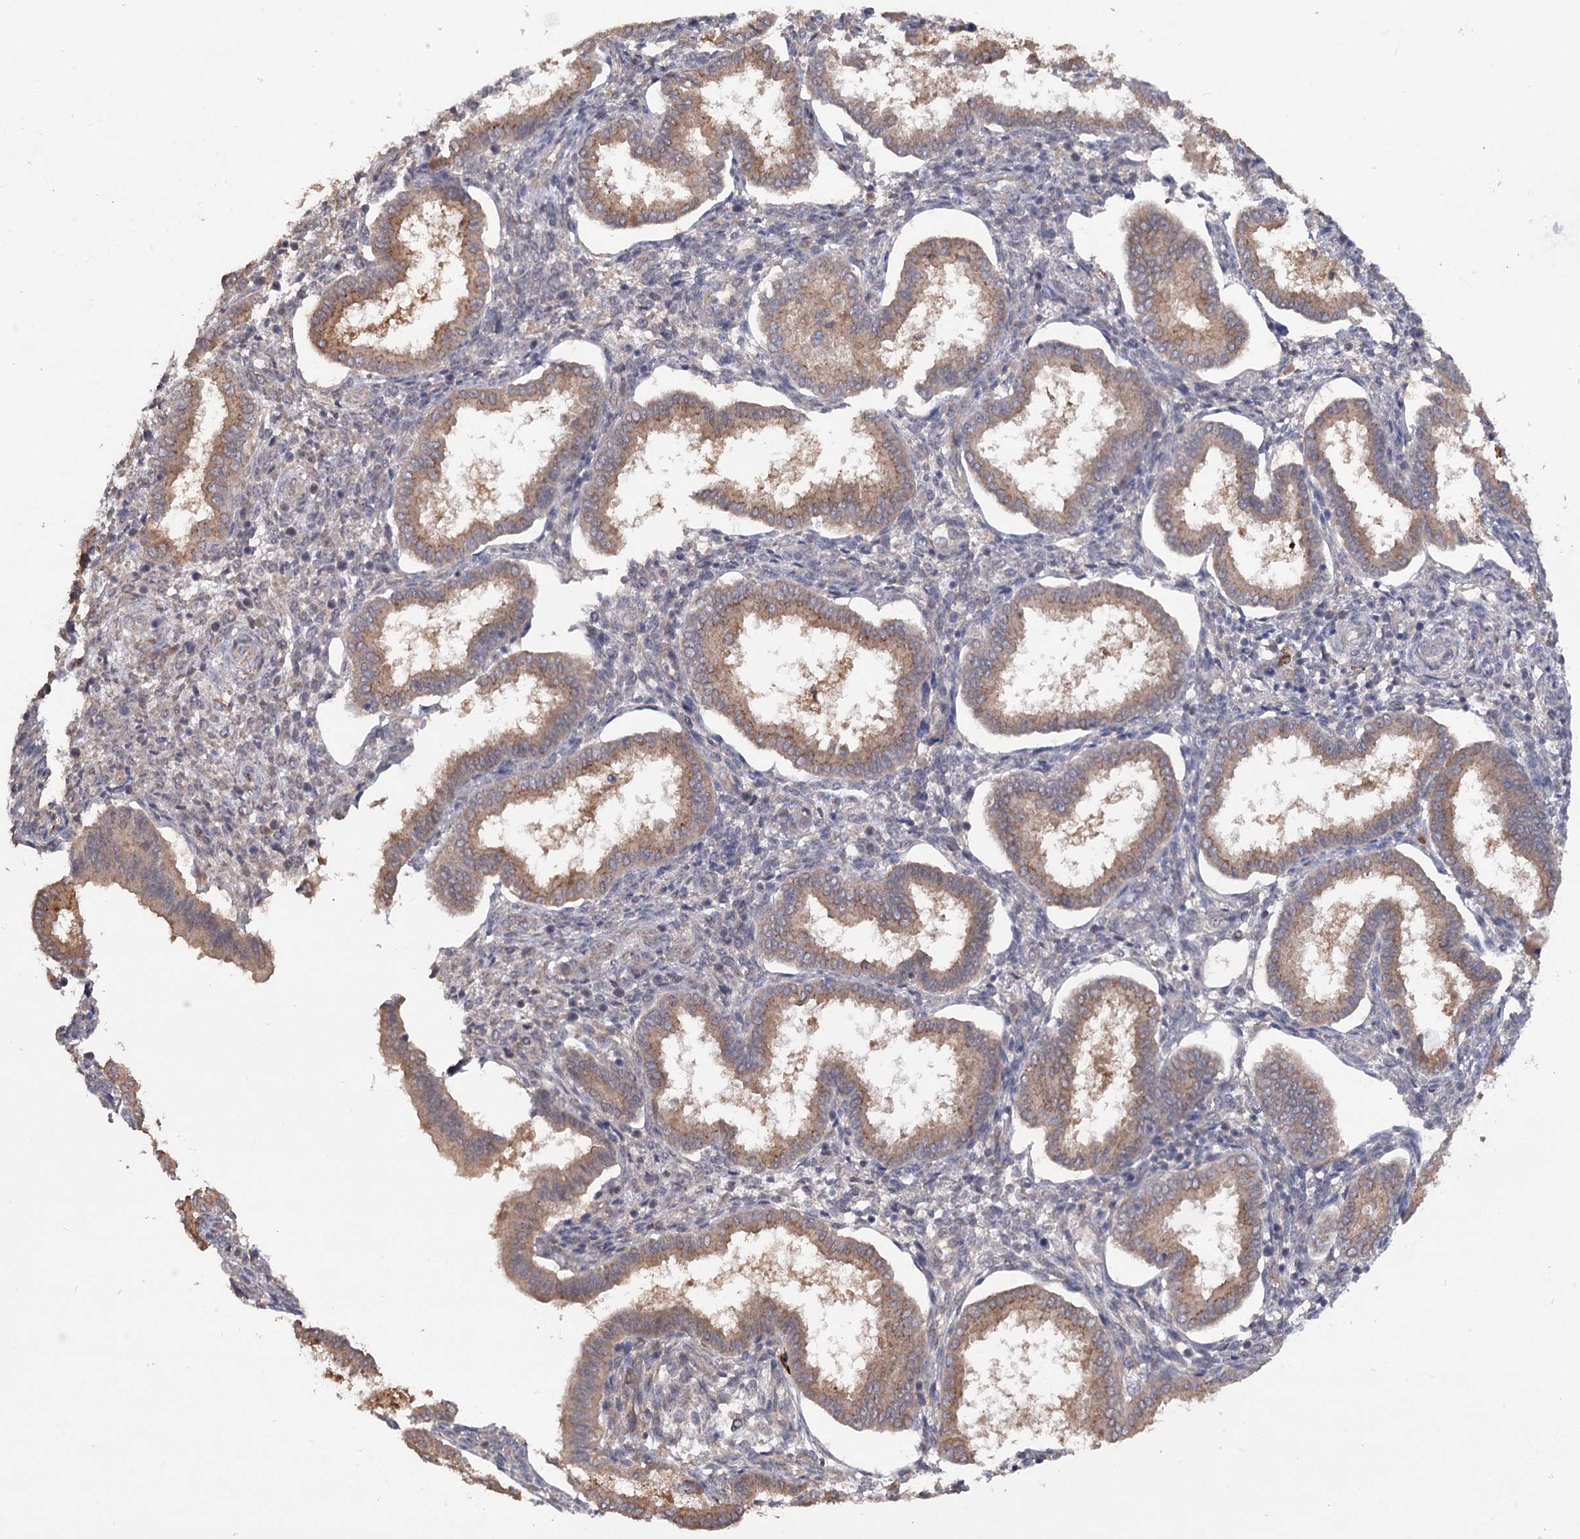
{"staining": {"intensity": "negative", "quantity": "none", "location": "none"}, "tissue": "endometrium", "cell_type": "Cells in endometrial stroma", "image_type": "normal", "snomed": [{"axis": "morphology", "description": "Normal tissue, NOS"}, {"axis": "topography", "description": "Endometrium"}], "caption": "Photomicrograph shows no significant protein staining in cells in endometrial stroma of unremarkable endometrium.", "gene": "NUDCD2", "patient": {"sex": "female", "age": 24}}